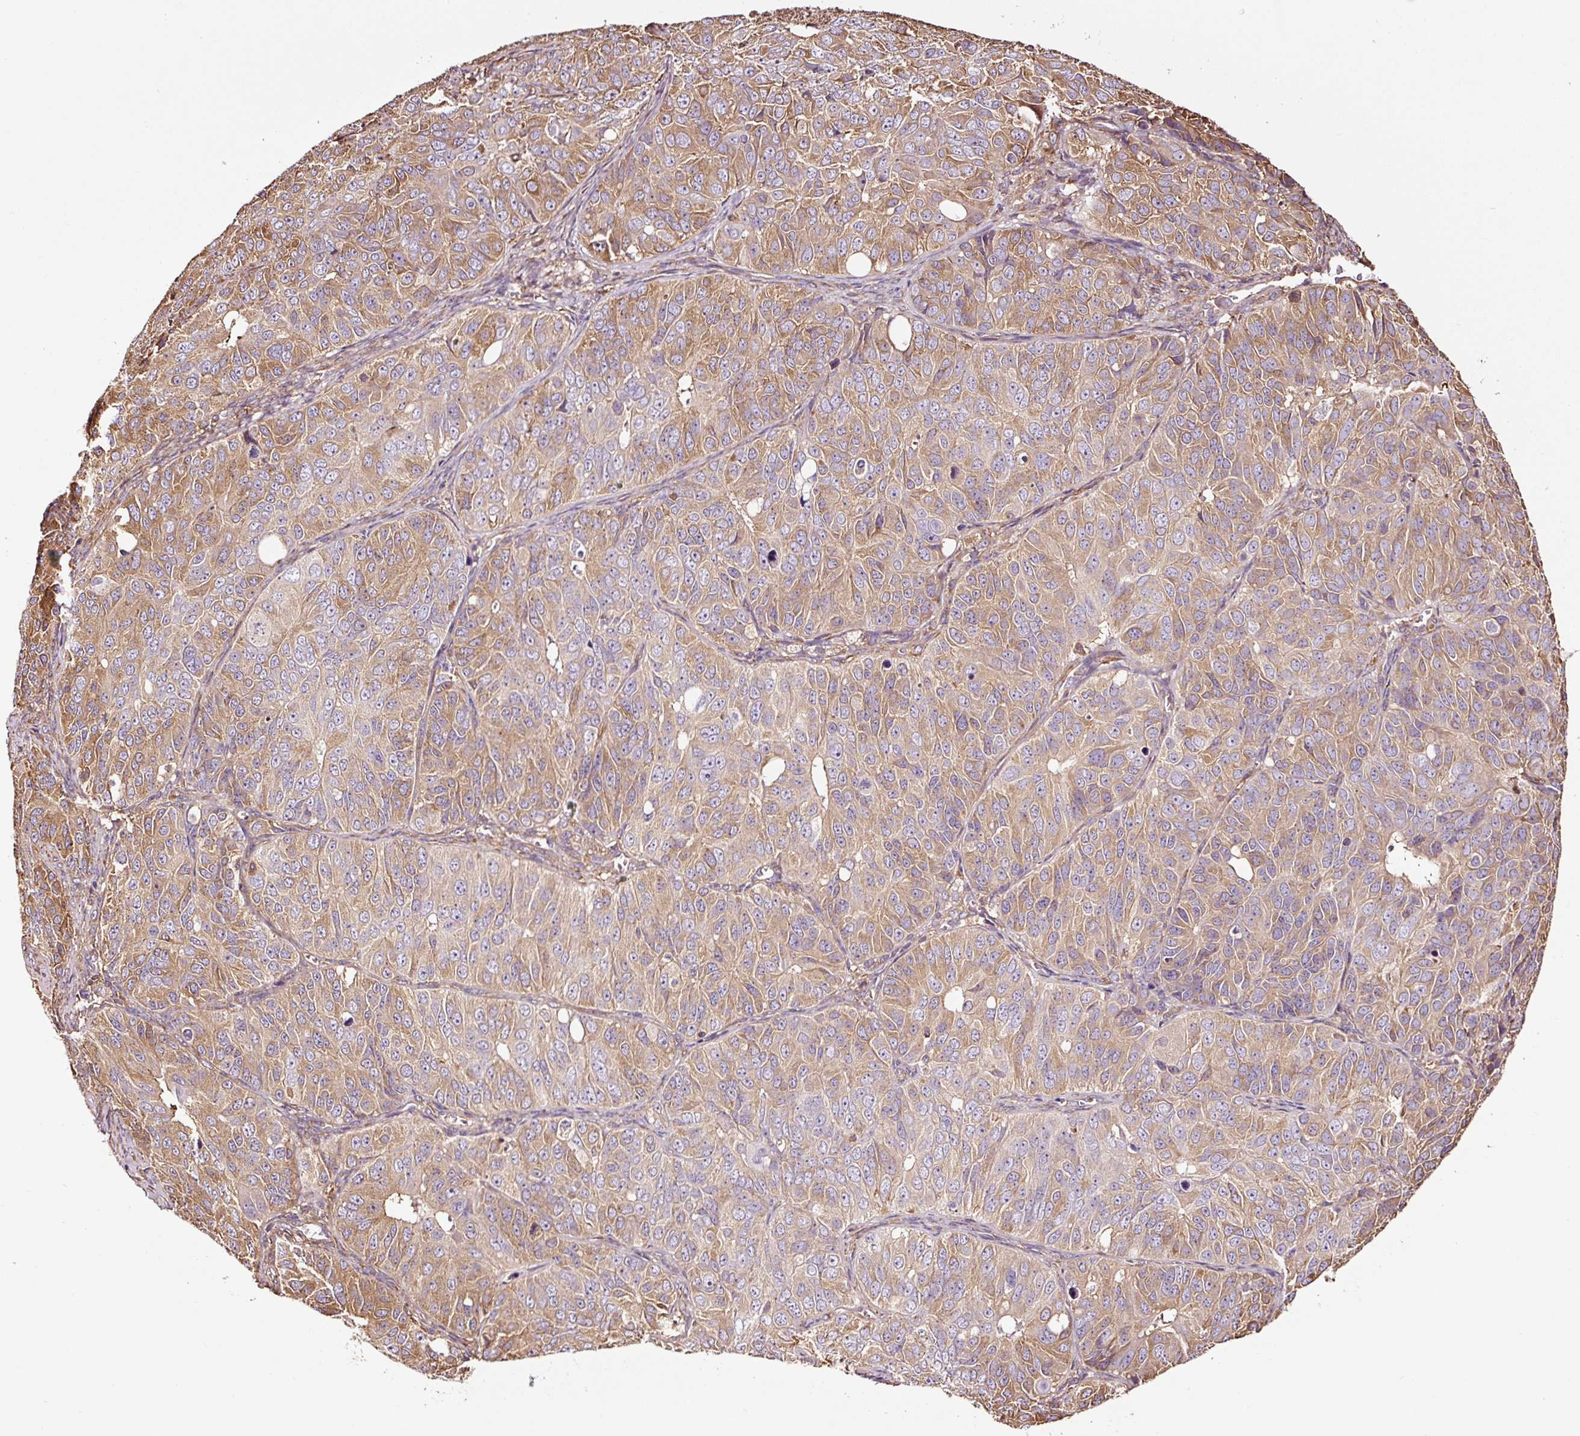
{"staining": {"intensity": "moderate", "quantity": ">75%", "location": "cytoplasmic/membranous"}, "tissue": "ovarian cancer", "cell_type": "Tumor cells", "image_type": "cancer", "snomed": [{"axis": "morphology", "description": "Carcinoma, endometroid"}, {"axis": "topography", "description": "Ovary"}], "caption": "A brown stain shows moderate cytoplasmic/membranous staining of a protein in endometroid carcinoma (ovarian) tumor cells.", "gene": "METAP1", "patient": {"sex": "female", "age": 51}}